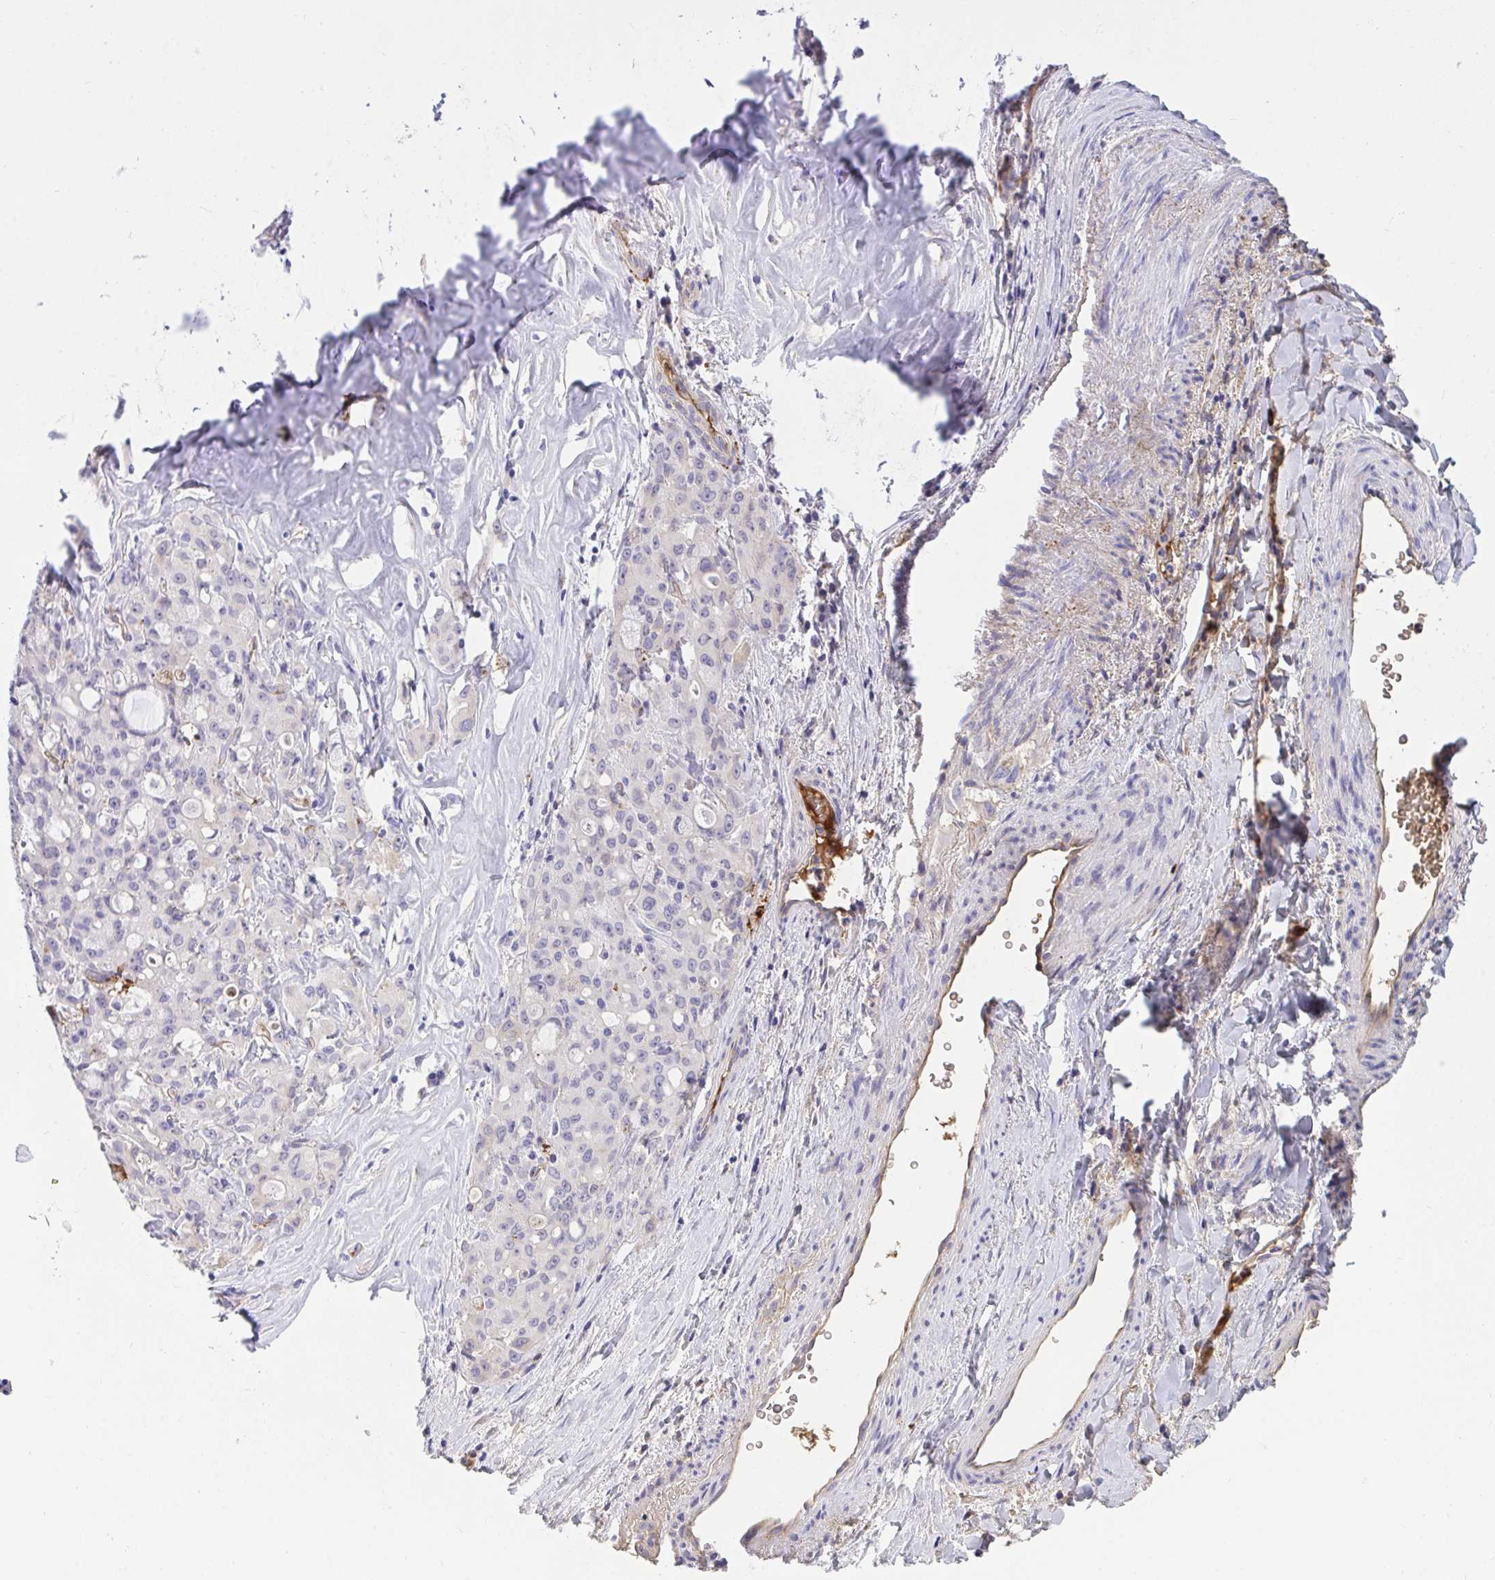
{"staining": {"intensity": "negative", "quantity": "none", "location": "none"}, "tissue": "lung cancer", "cell_type": "Tumor cells", "image_type": "cancer", "snomed": [{"axis": "morphology", "description": "Adenocarcinoma, NOS"}, {"axis": "topography", "description": "Lung"}], "caption": "IHC histopathology image of adenocarcinoma (lung) stained for a protein (brown), which exhibits no staining in tumor cells.", "gene": "F2", "patient": {"sex": "female", "age": 44}}